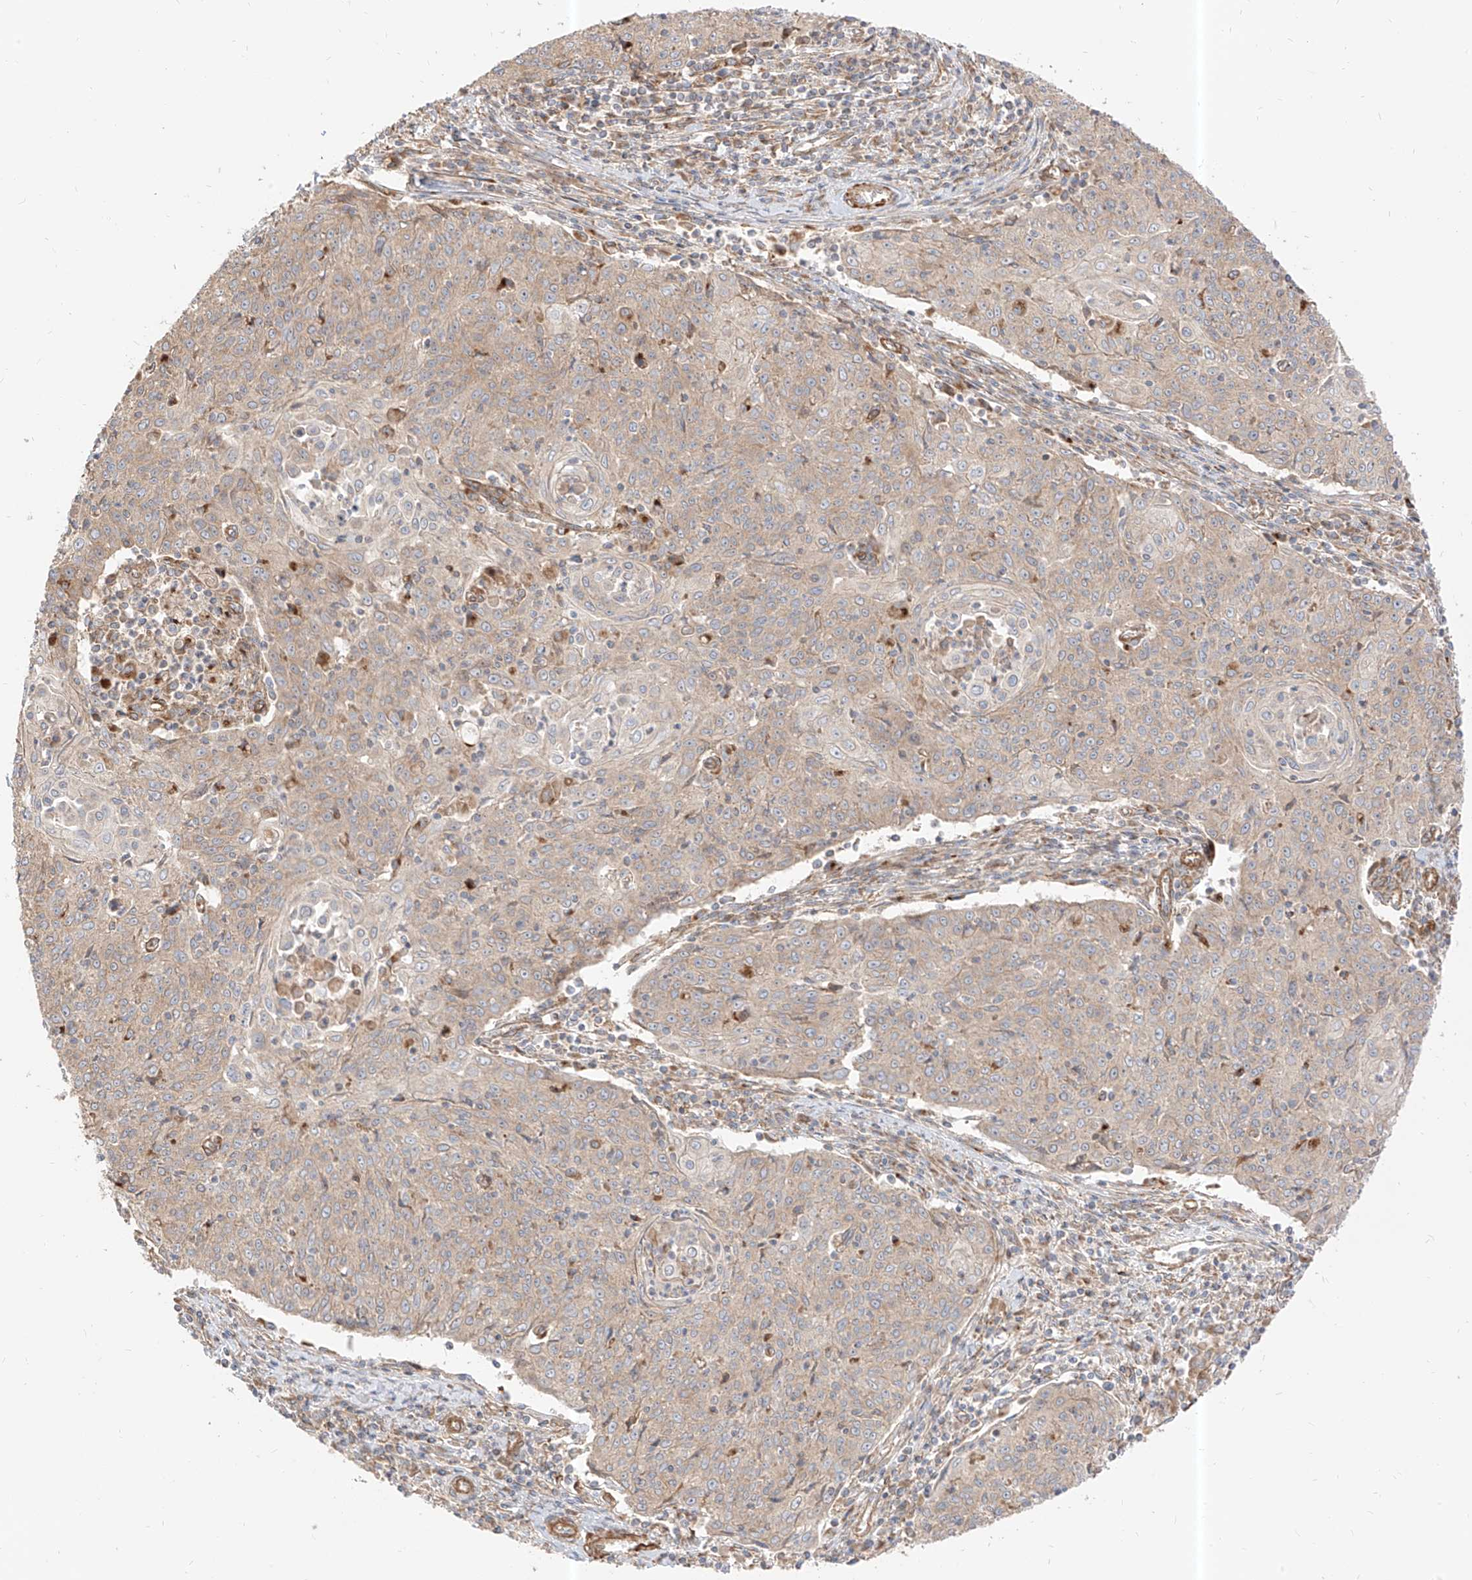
{"staining": {"intensity": "weak", "quantity": "<25%", "location": "cytoplasmic/membranous"}, "tissue": "cervical cancer", "cell_type": "Tumor cells", "image_type": "cancer", "snomed": [{"axis": "morphology", "description": "Squamous cell carcinoma, NOS"}, {"axis": "topography", "description": "Cervix"}], "caption": "Immunohistochemistry histopathology image of human squamous cell carcinoma (cervical) stained for a protein (brown), which shows no expression in tumor cells.", "gene": "PLCL1", "patient": {"sex": "female", "age": 48}}